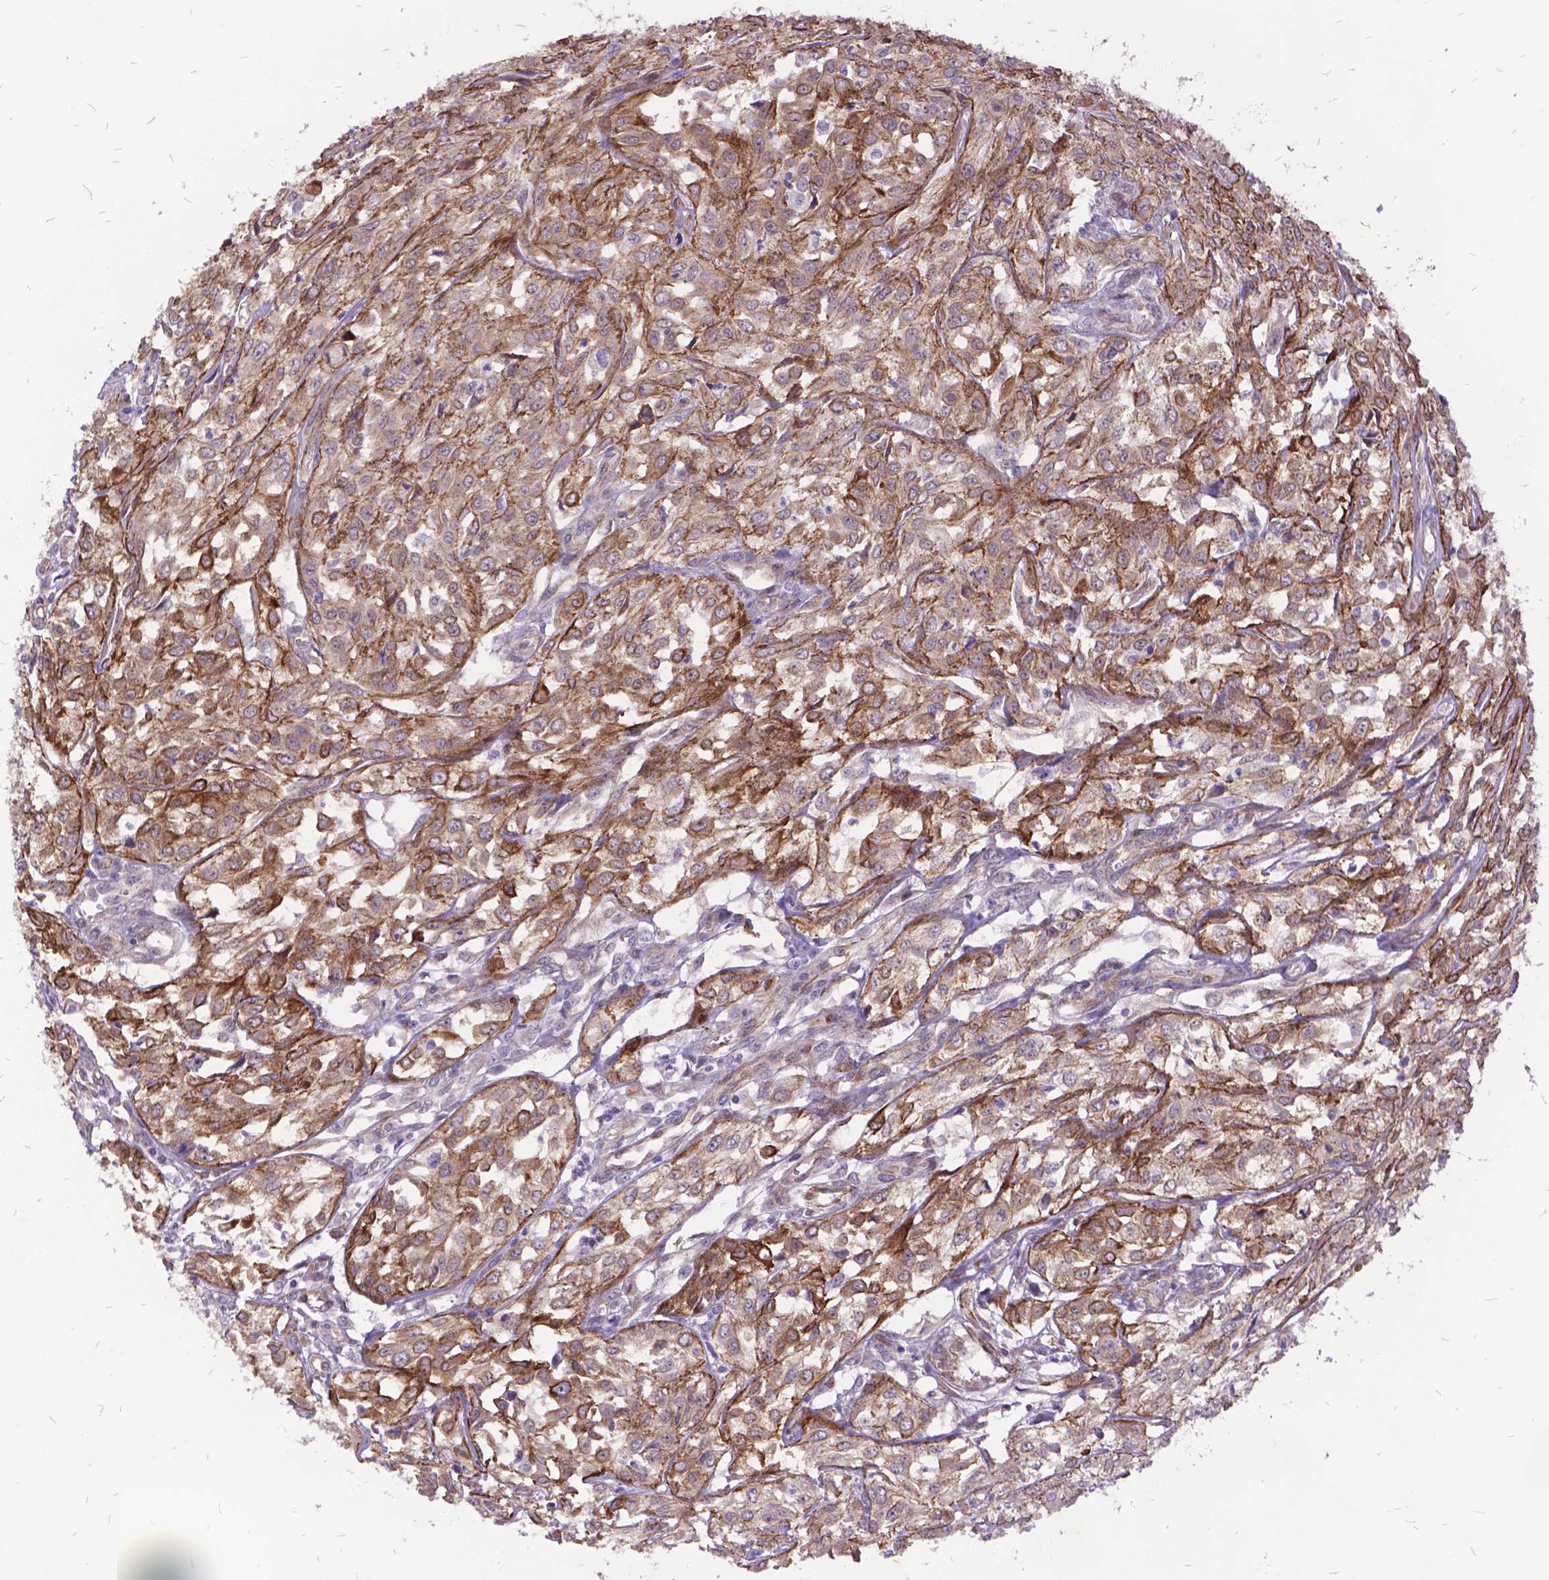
{"staining": {"intensity": "moderate", "quantity": ">75%", "location": "cytoplasmic/membranous"}, "tissue": "urothelial cancer", "cell_type": "Tumor cells", "image_type": "cancer", "snomed": [{"axis": "morphology", "description": "Urothelial carcinoma, High grade"}, {"axis": "topography", "description": "Urinary bladder"}], "caption": "Brown immunohistochemical staining in urothelial cancer exhibits moderate cytoplasmic/membranous expression in about >75% of tumor cells. (DAB = brown stain, brightfield microscopy at high magnification).", "gene": "GRB7", "patient": {"sex": "male", "age": 67}}